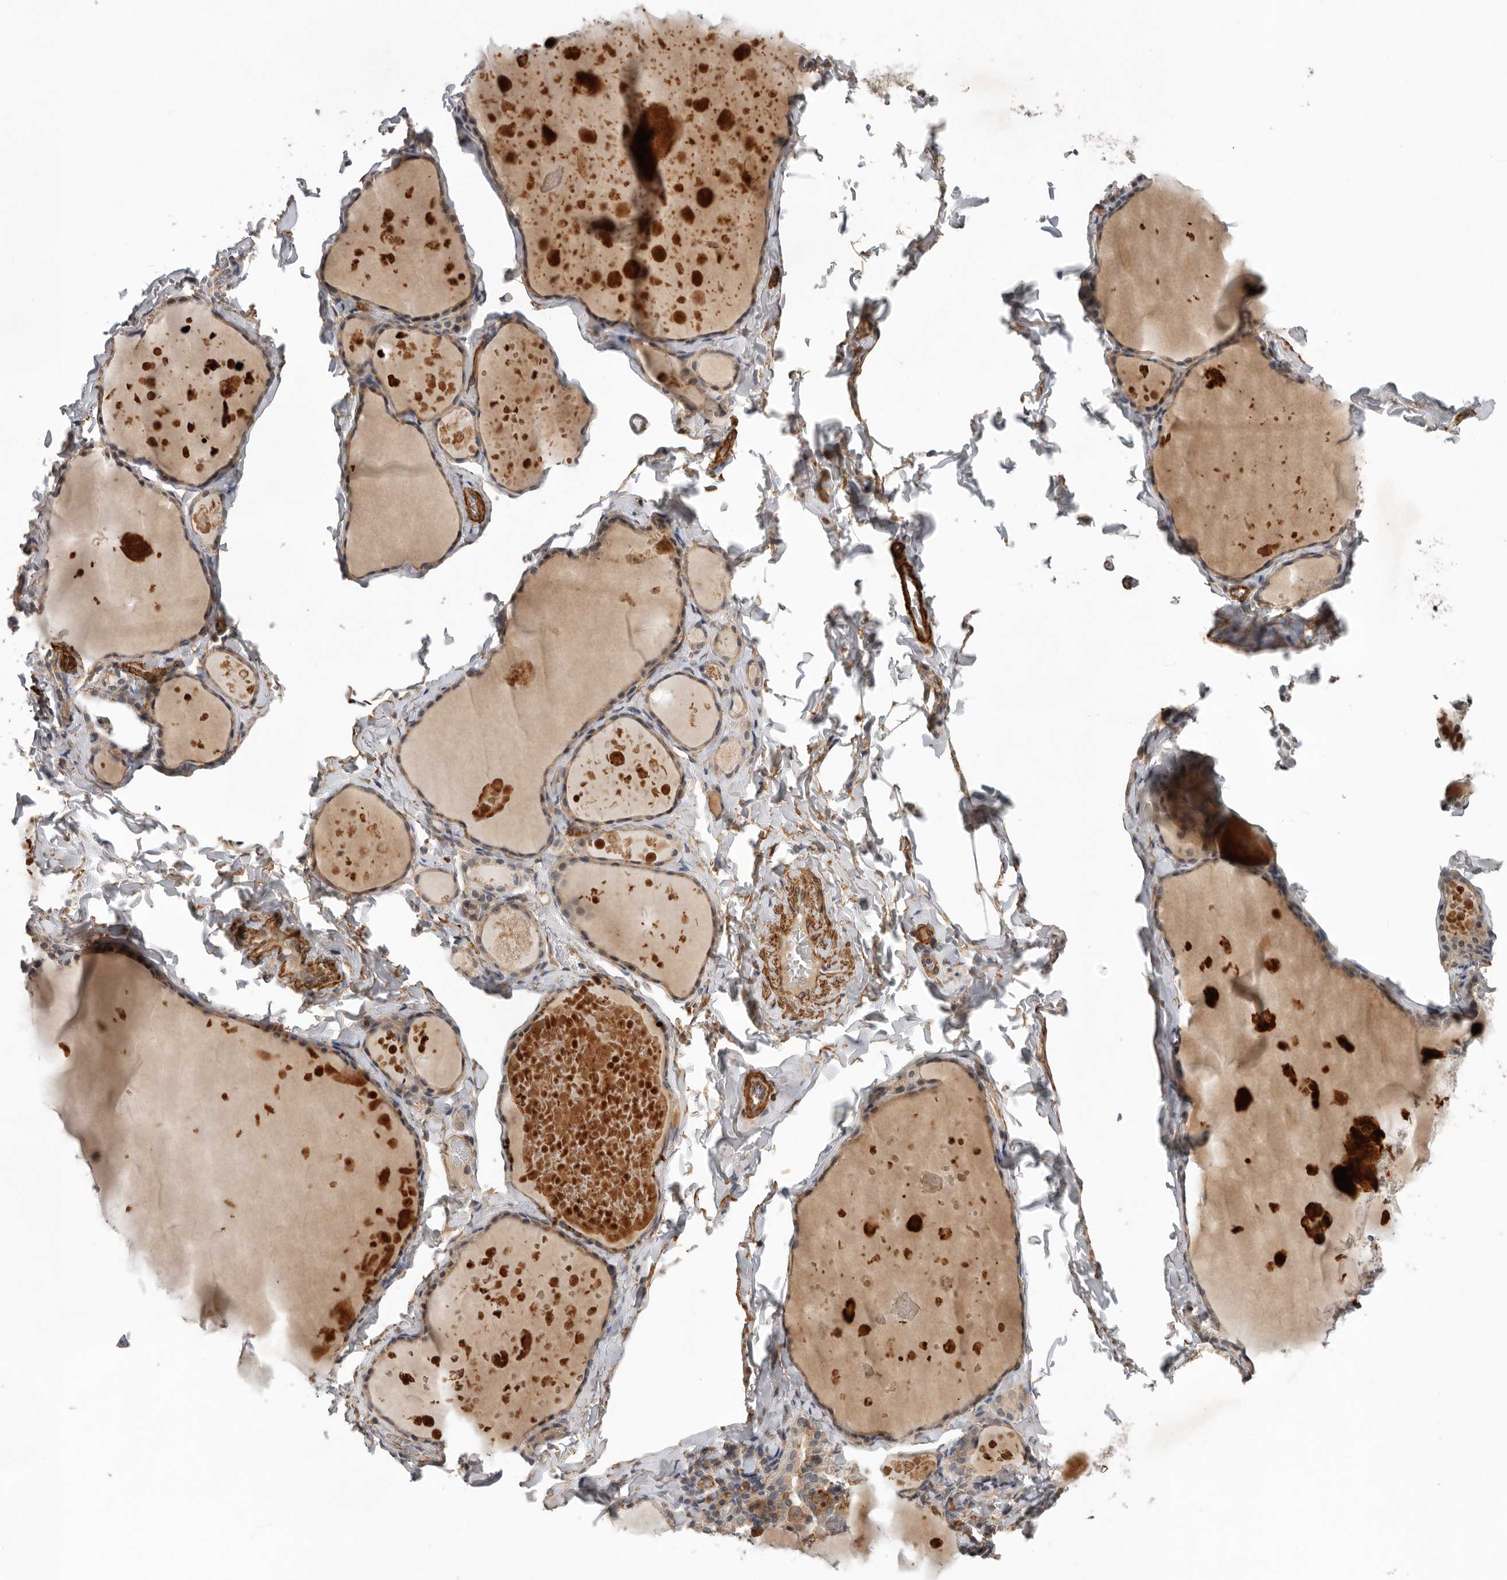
{"staining": {"intensity": "moderate", "quantity": ">75%", "location": "cytoplasmic/membranous"}, "tissue": "thyroid gland", "cell_type": "Glandular cells", "image_type": "normal", "snomed": [{"axis": "morphology", "description": "Normal tissue, NOS"}, {"axis": "topography", "description": "Thyroid gland"}], "caption": "Thyroid gland stained with DAB (3,3'-diaminobenzidine) immunohistochemistry shows medium levels of moderate cytoplasmic/membranous positivity in about >75% of glandular cells.", "gene": "RNF157", "patient": {"sex": "male", "age": 56}}